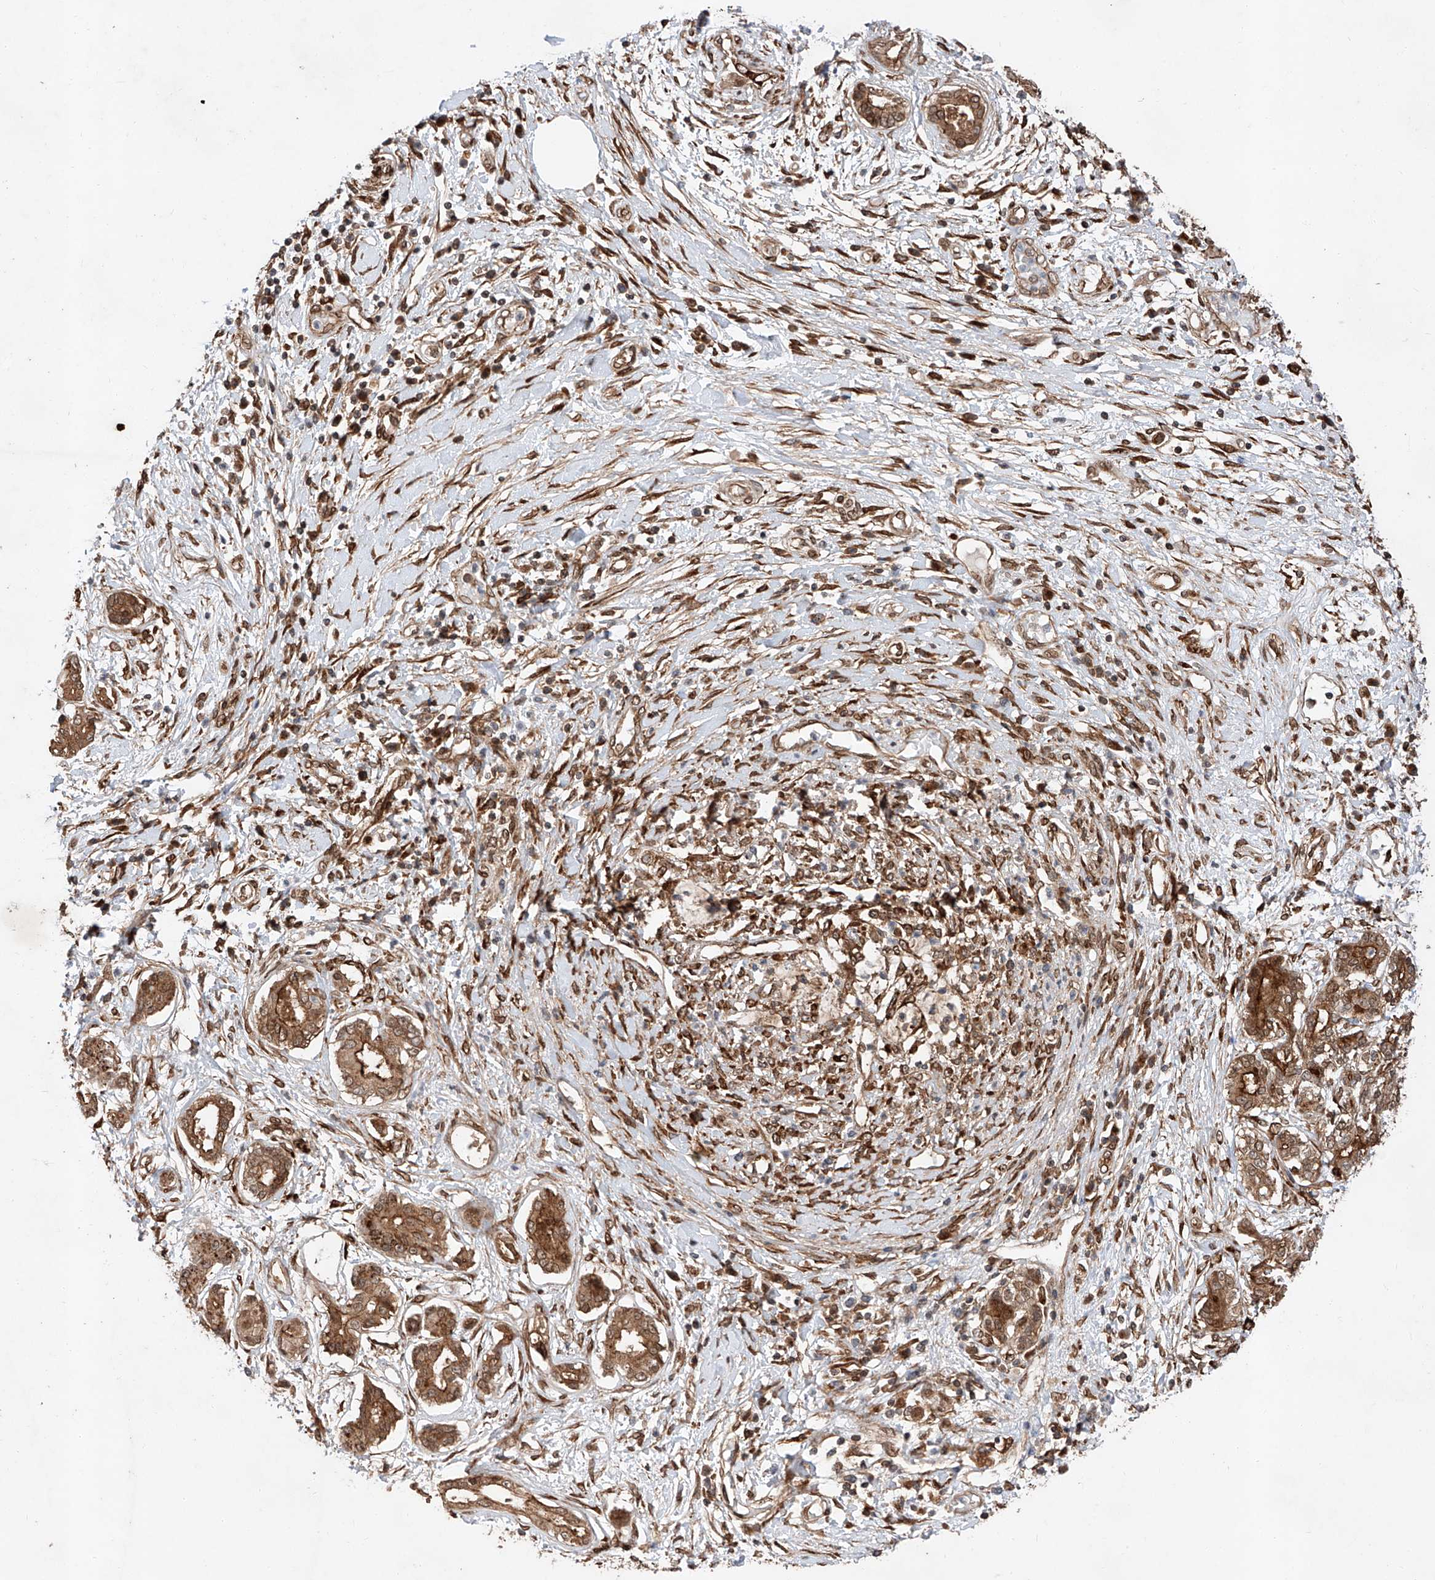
{"staining": {"intensity": "moderate", "quantity": ">75%", "location": "cytoplasmic/membranous"}, "tissue": "pancreatic cancer", "cell_type": "Tumor cells", "image_type": "cancer", "snomed": [{"axis": "morphology", "description": "Adenocarcinoma, NOS"}, {"axis": "topography", "description": "Pancreas"}], "caption": "This histopathology image shows IHC staining of pancreatic cancer, with medium moderate cytoplasmic/membranous positivity in approximately >75% of tumor cells.", "gene": "ZFP28", "patient": {"sex": "female", "age": 56}}